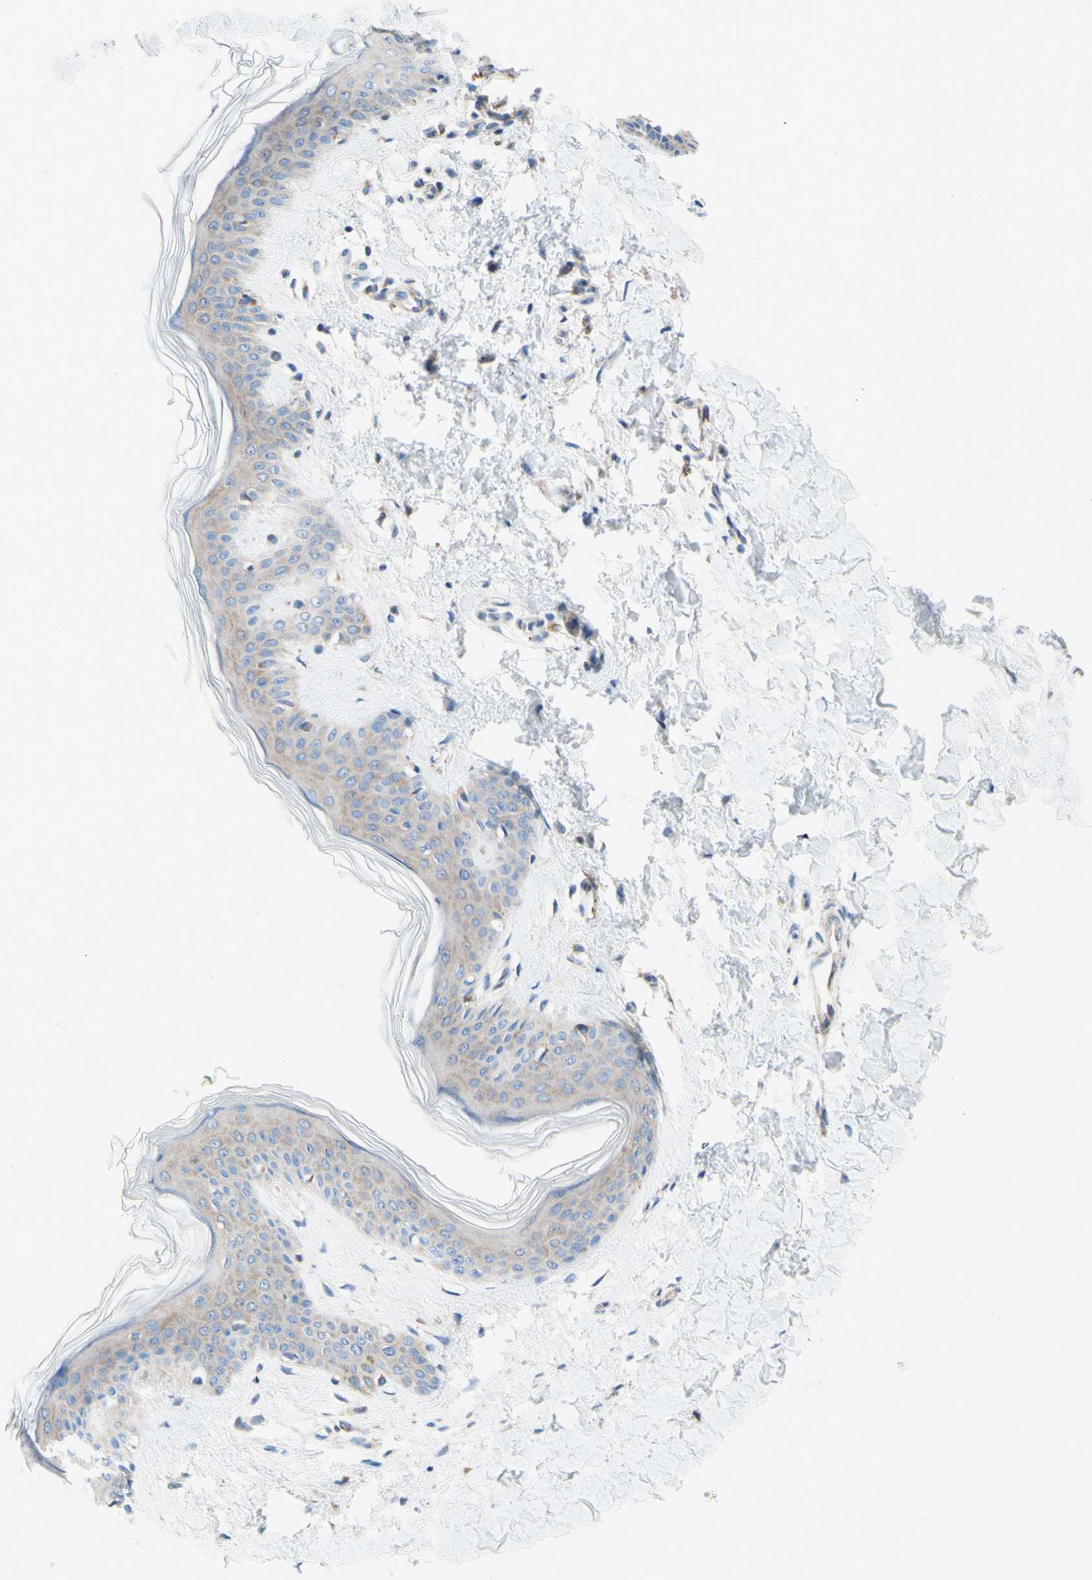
{"staining": {"intensity": "negative", "quantity": "none", "location": "none"}, "tissue": "skin", "cell_type": "Fibroblasts", "image_type": "normal", "snomed": [{"axis": "morphology", "description": "Normal tissue, NOS"}, {"axis": "topography", "description": "Skin"}], "caption": "A histopathology image of human skin is negative for staining in fibroblasts. (Brightfield microscopy of DAB (3,3'-diaminobenzidine) IHC at high magnification).", "gene": "RETREG2", "patient": {"sex": "female", "age": 41}}